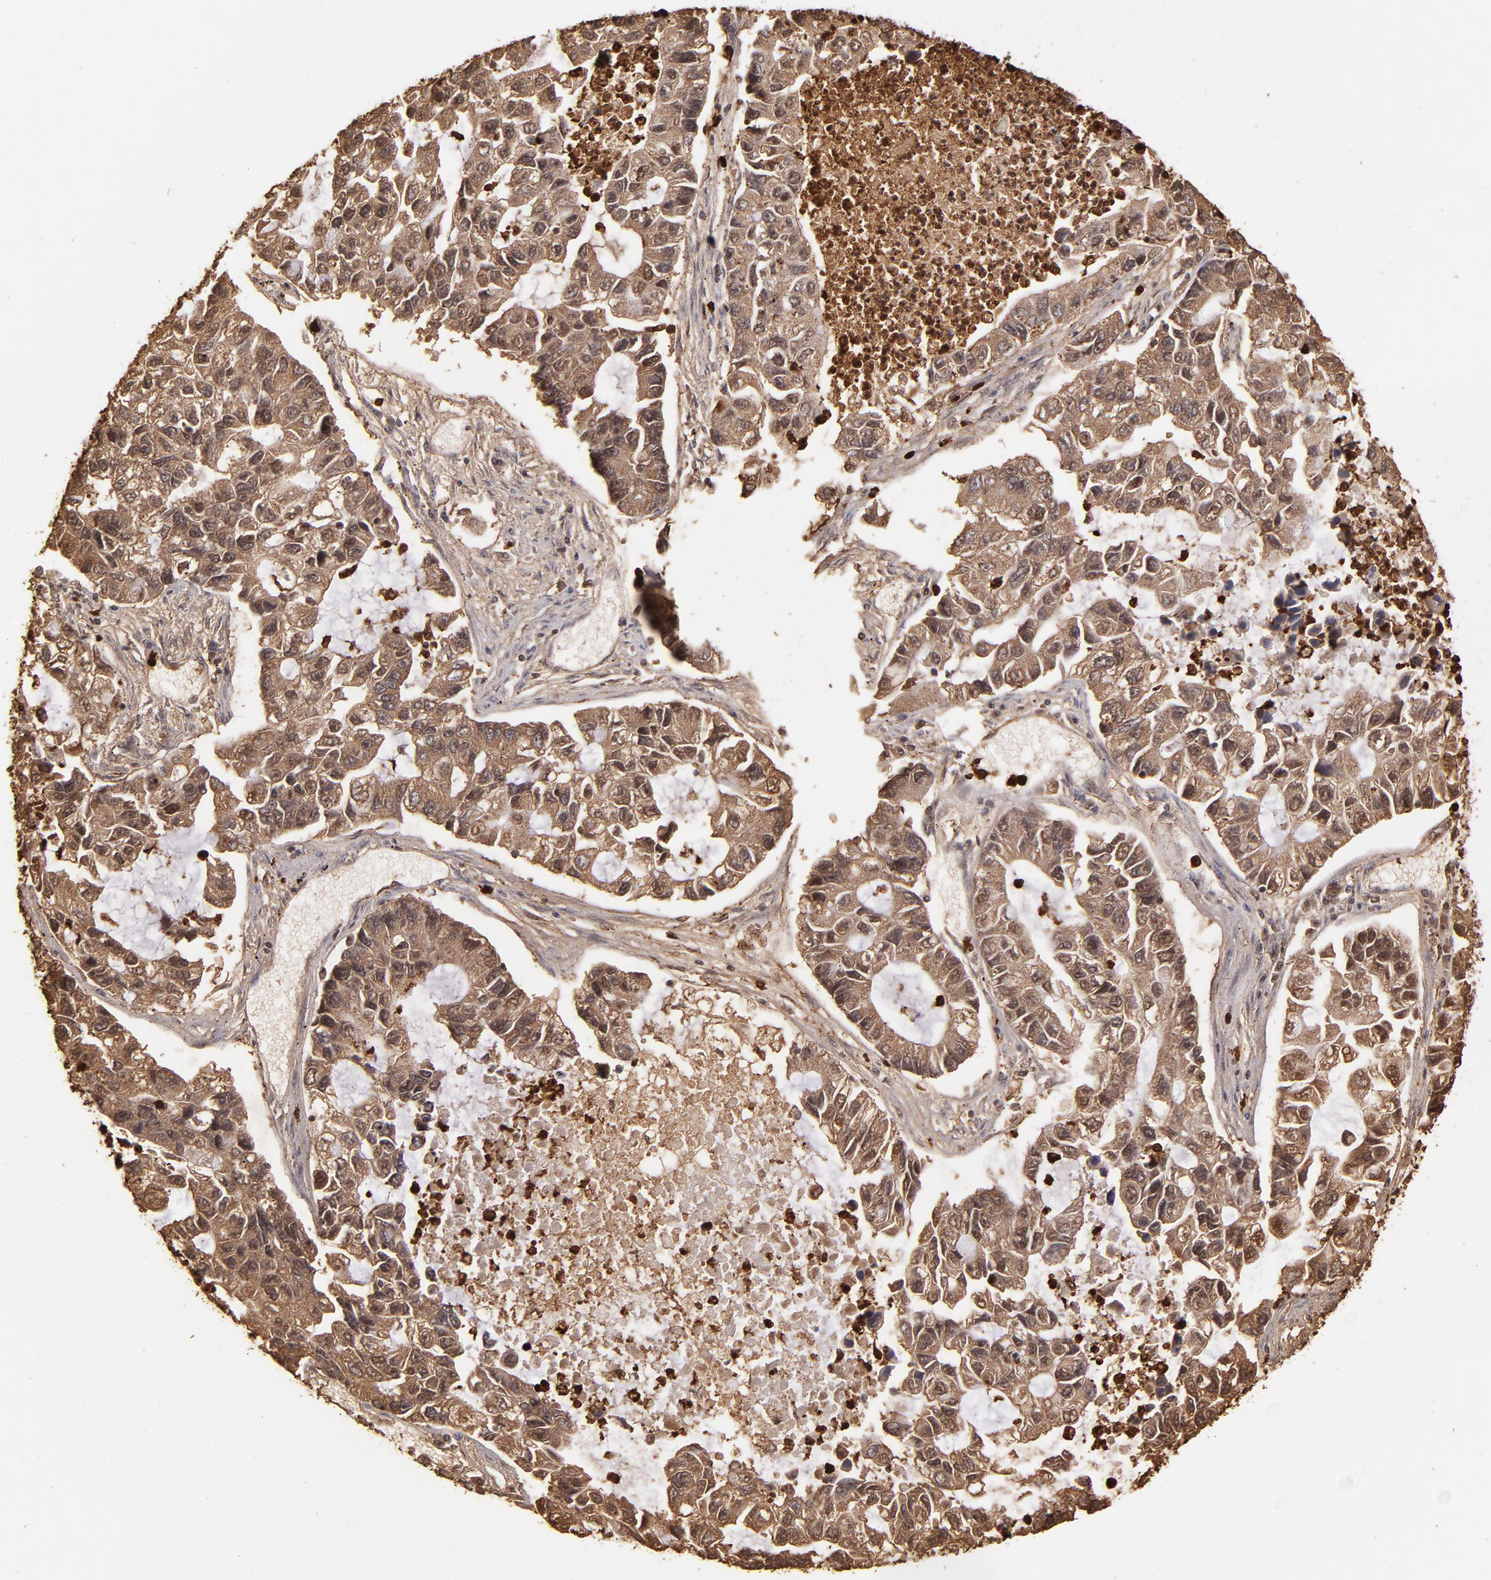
{"staining": {"intensity": "moderate", "quantity": ">75%", "location": "cytoplasmic/membranous,nuclear"}, "tissue": "lung cancer", "cell_type": "Tumor cells", "image_type": "cancer", "snomed": [{"axis": "morphology", "description": "Adenocarcinoma, NOS"}, {"axis": "topography", "description": "Lung"}], "caption": "A micrograph of lung adenocarcinoma stained for a protein shows moderate cytoplasmic/membranous and nuclear brown staining in tumor cells. The staining is performed using DAB brown chromogen to label protein expression. The nuclei are counter-stained blue using hematoxylin.", "gene": "ZFX", "patient": {"sex": "female", "age": 51}}